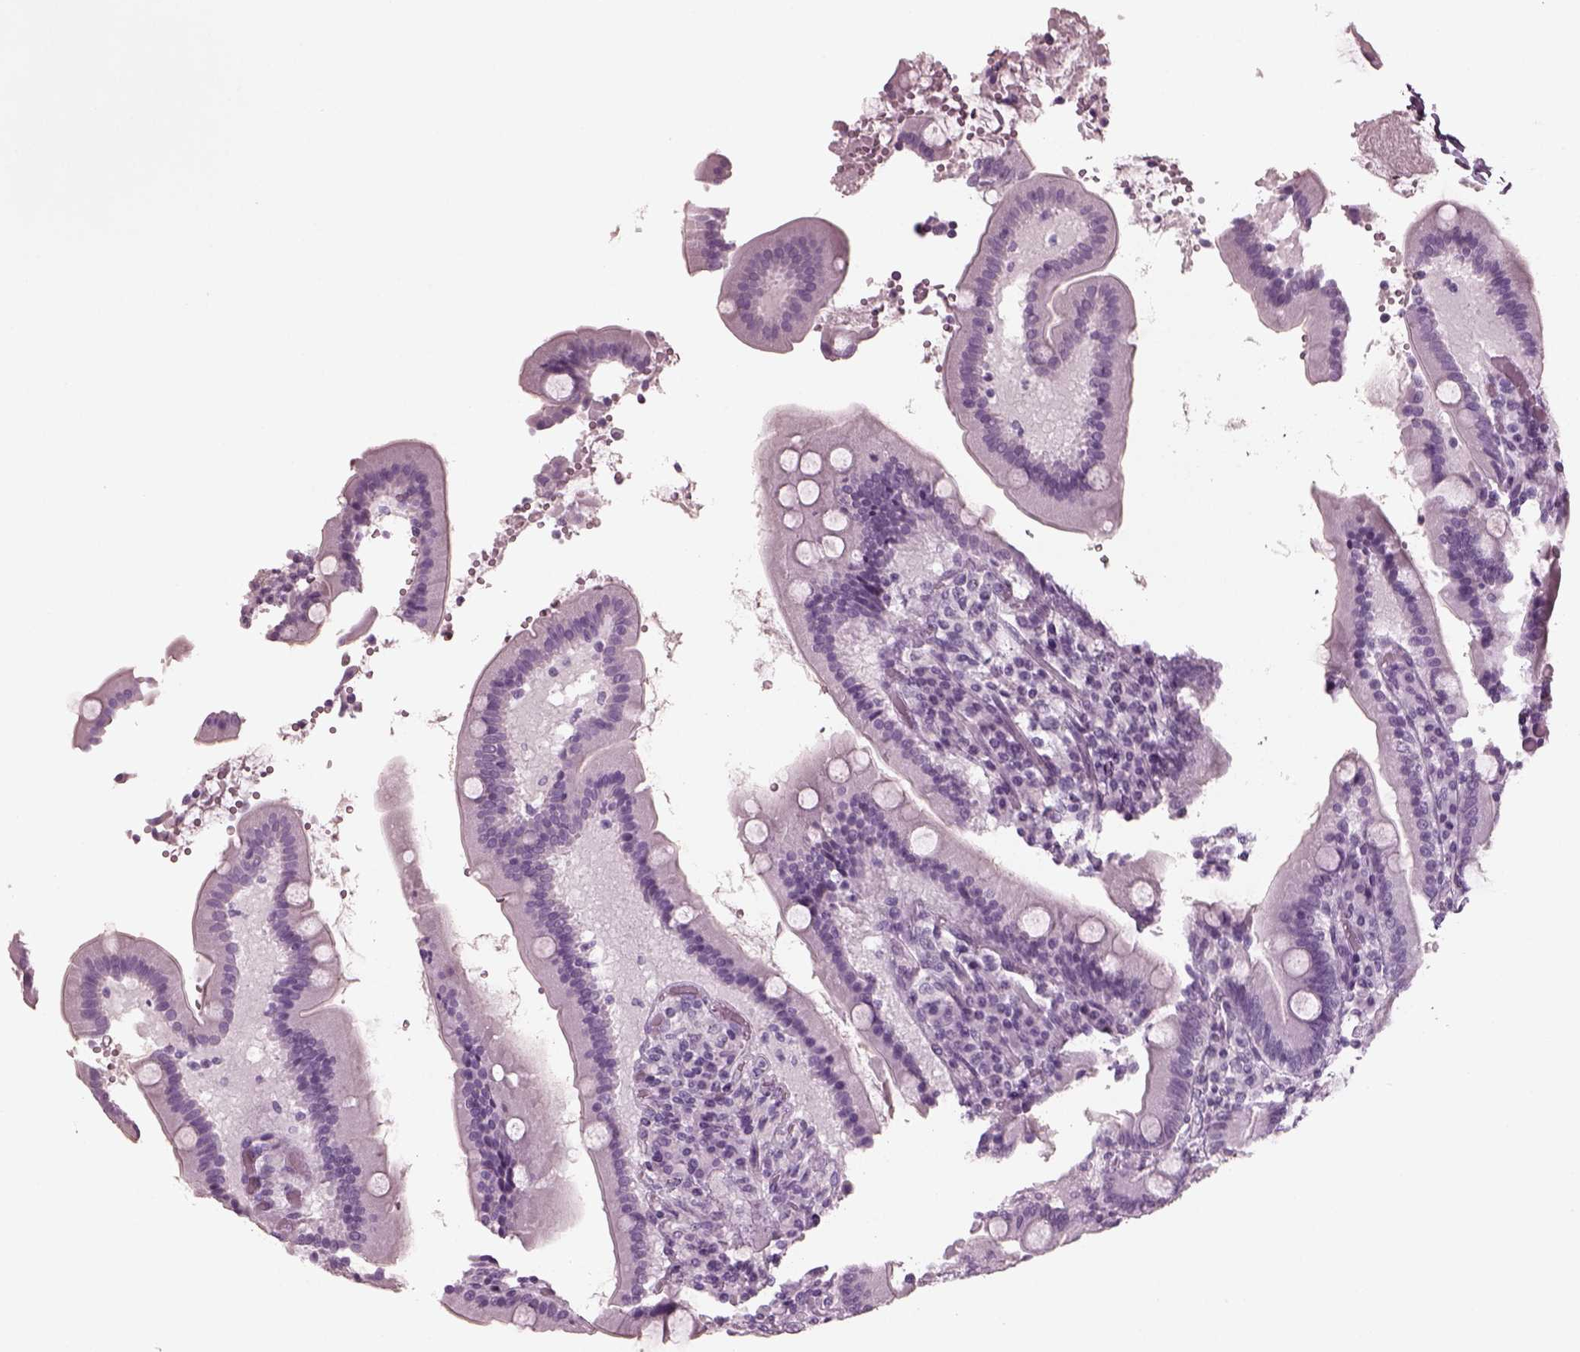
{"staining": {"intensity": "negative", "quantity": "none", "location": "none"}, "tissue": "duodenum", "cell_type": "Glandular cells", "image_type": "normal", "snomed": [{"axis": "morphology", "description": "Normal tissue, NOS"}, {"axis": "topography", "description": "Duodenum"}], "caption": "IHC photomicrograph of normal duodenum stained for a protein (brown), which displays no expression in glandular cells. (DAB immunohistochemistry with hematoxylin counter stain).", "gene": "RCVRN", "patient": {"sex": "female", "age": 62}}